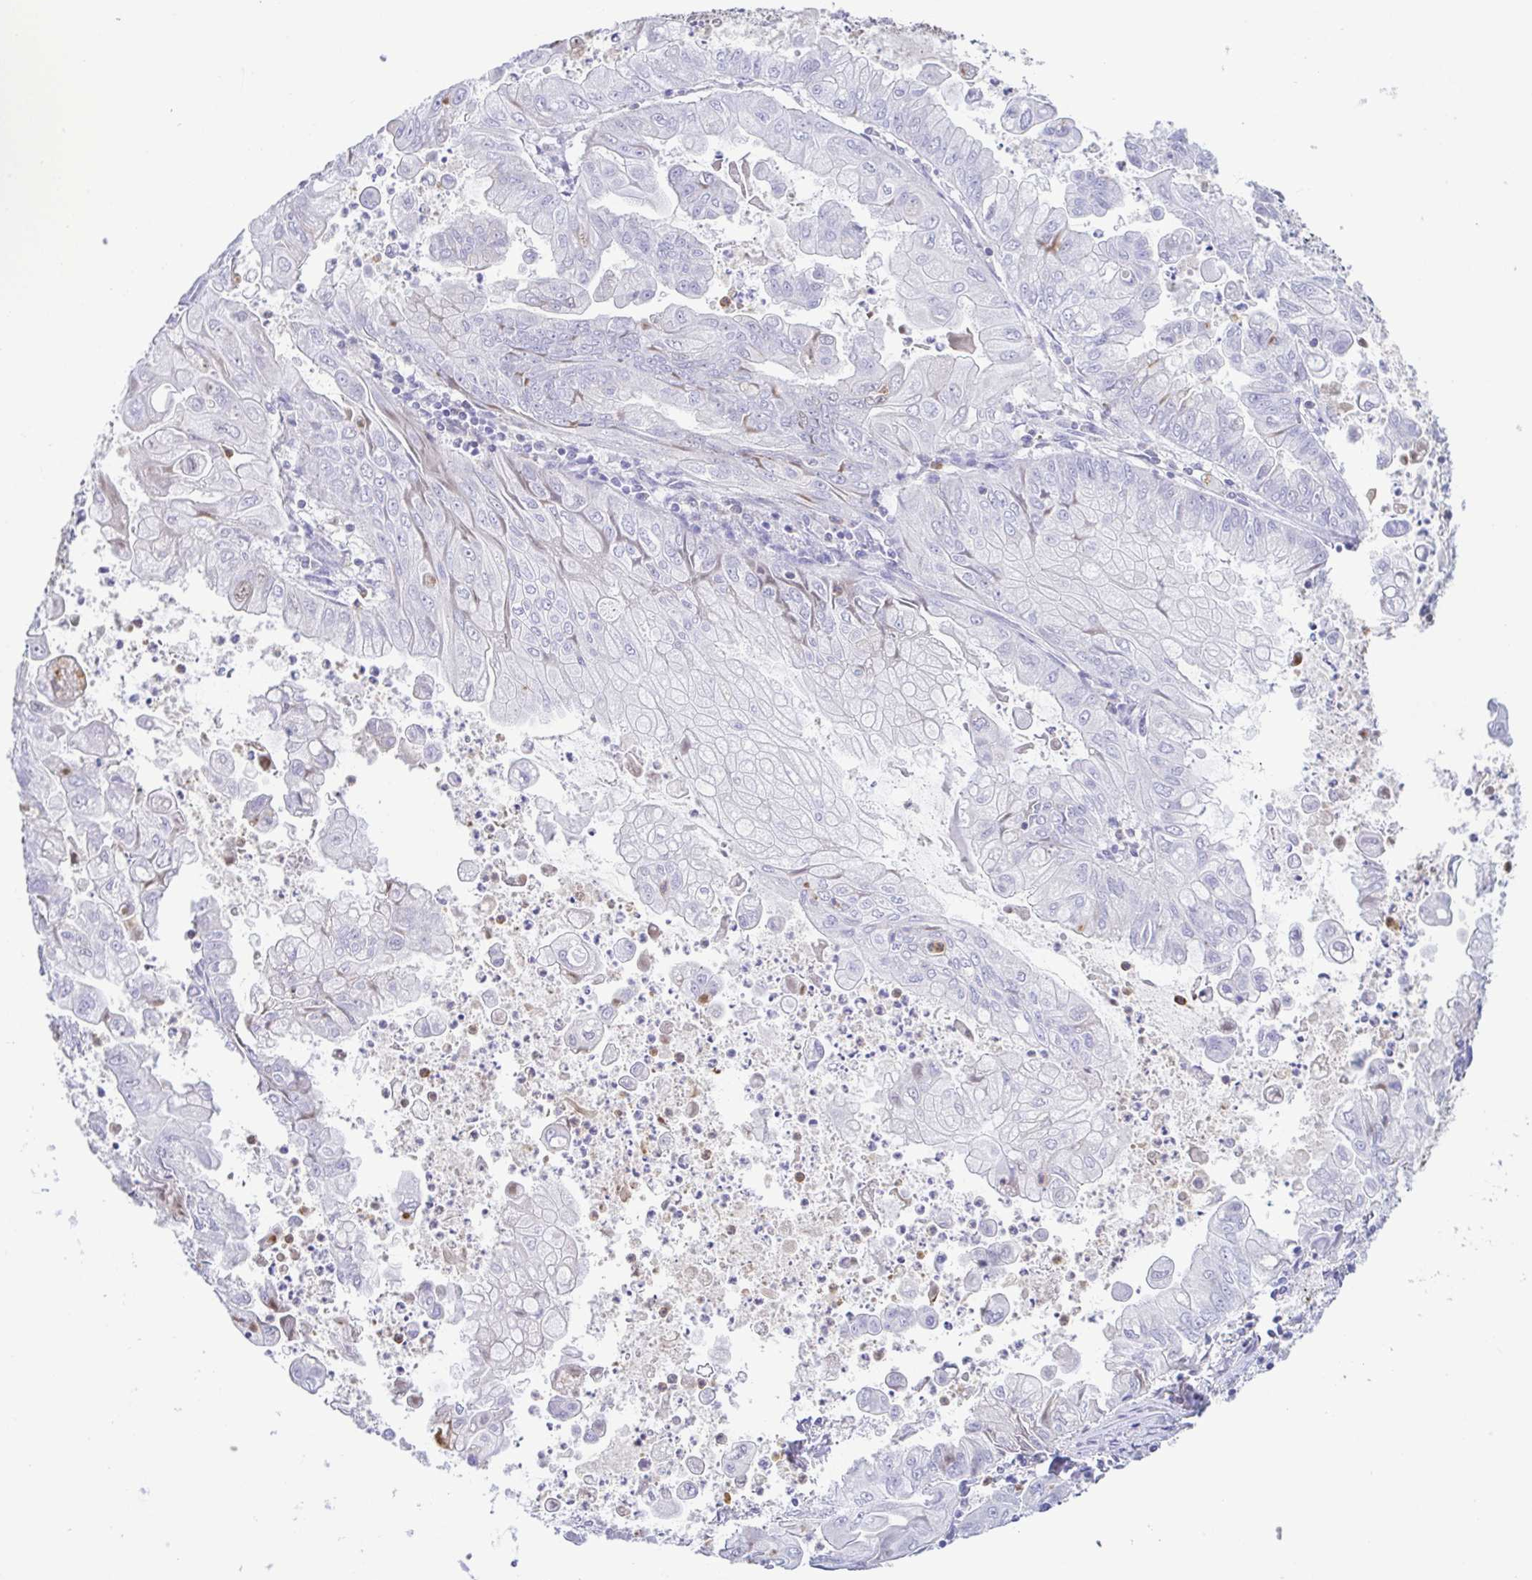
{"staining": {"intensity": "negative", "quantity": "none", "location": "none"}, "tissue": "stomach cancer", "cell_type": "Tumor cells", "image_type": "cancer", "snomed": [{"axis": "morphology", "description": "Adenocarcinoma, NOS"}, {"axis": "topography", "description": "Stomach, upper"}], "caption": "Tumor cells show no significant protein positivity in adenocarcinoma (stomach).", "gene": "PGLYRP1", "patient": {"sex": "male", "age": 80}}